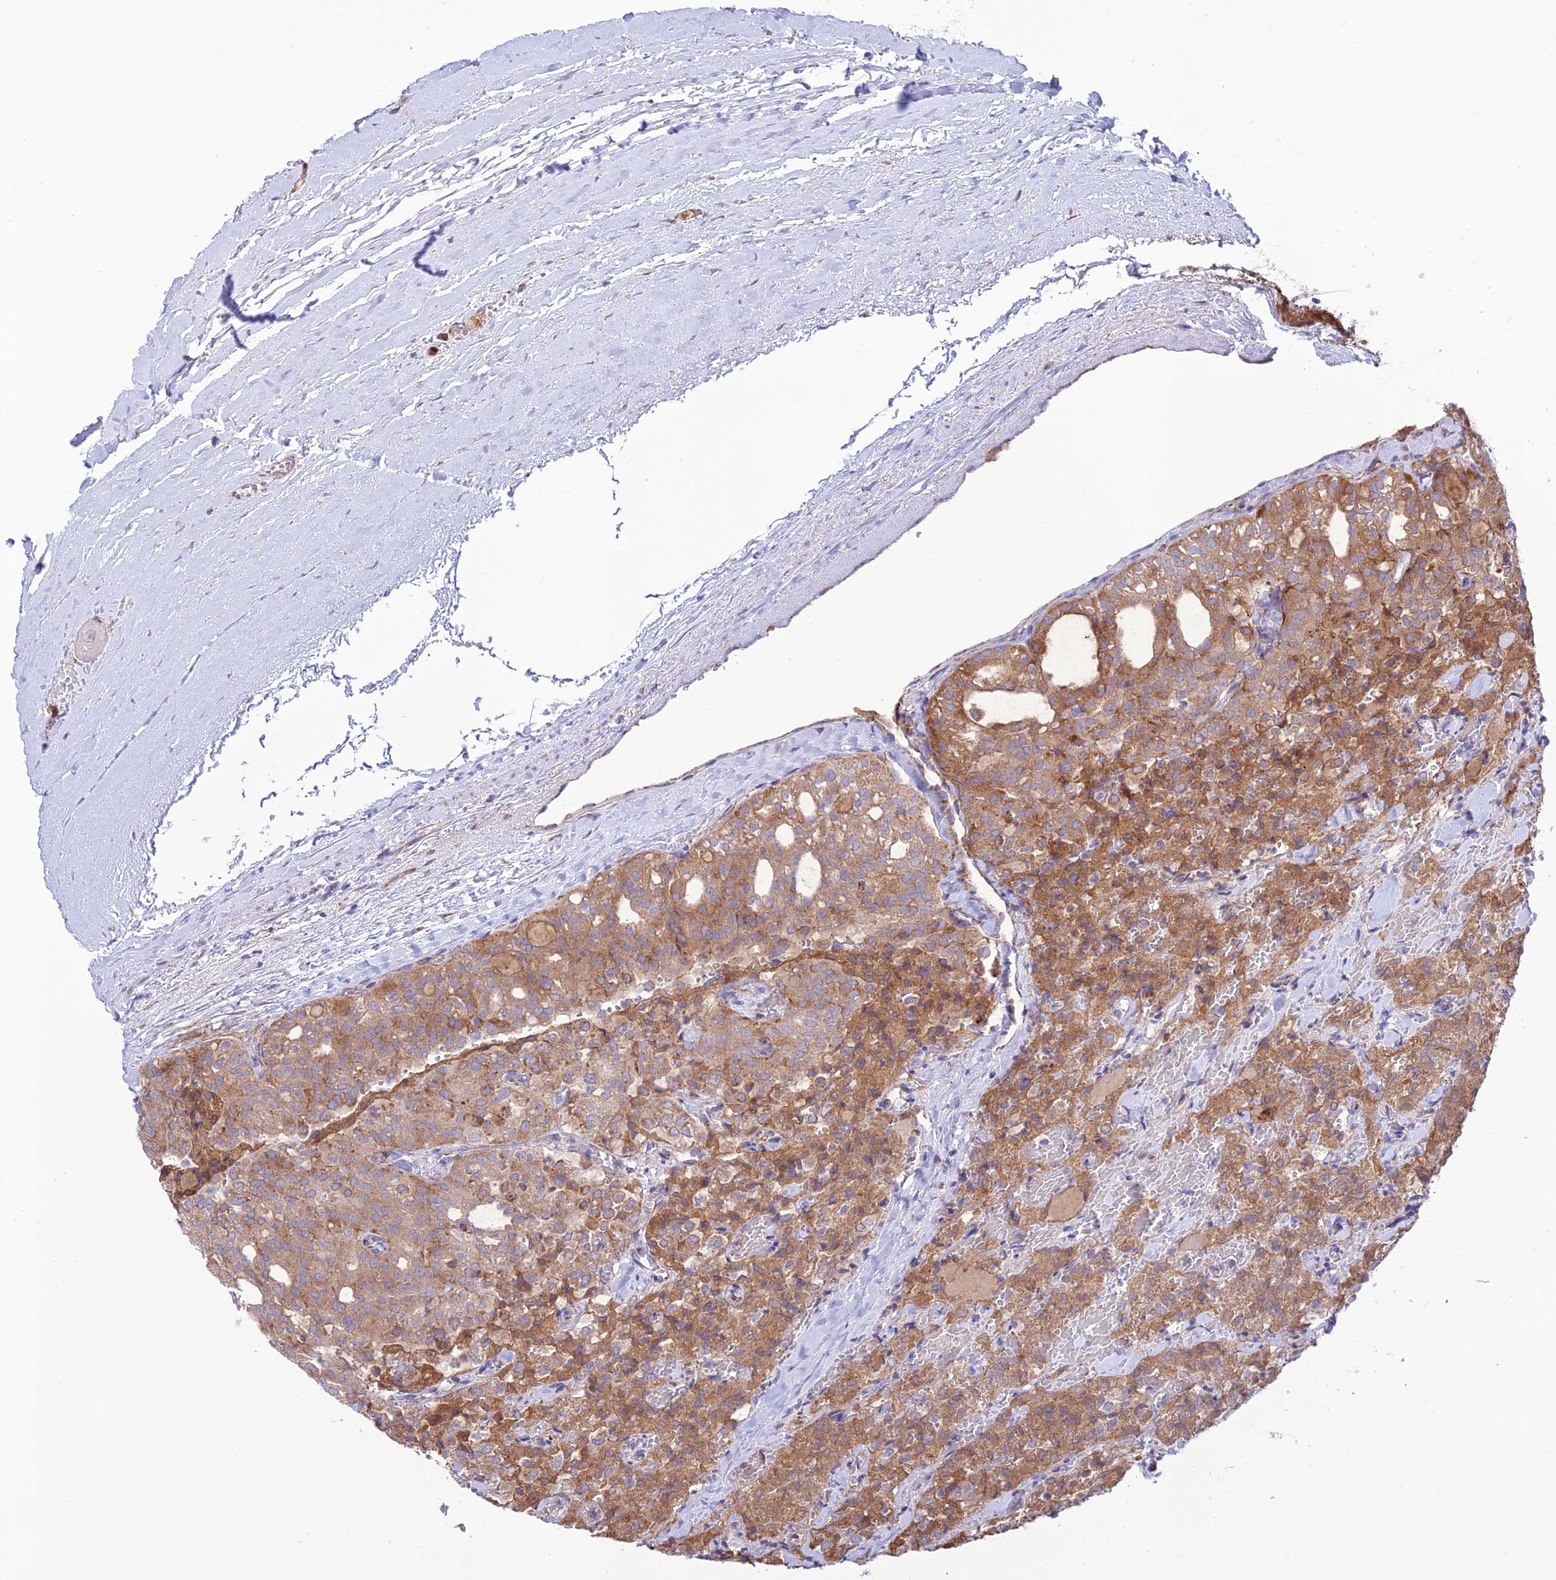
{"staining": {"intensity": "moderate", "quantity": ">75%", "location": "cytoplasmic/membranous"}, "tissue": "thyroid cancer", "cell_type": "Tumor cells", "image_type": "cancer", "snomed": [{"axis": "morphology", "description": "Follicular adenoma carcinoma, NOS"}, {"axis": "topography", "description": "Thyroid gland"}], "caption": "Thyroid follicular adenoma carcinoma stained with immunohistochemistry reveals moderate cytoplasmic/membranous expression in about >75% of tumor cells. (IHC, brightfield microscopy, high magnification).", "gene": "UAP1L1", "patient": {"sex": "male", "age": 75}}